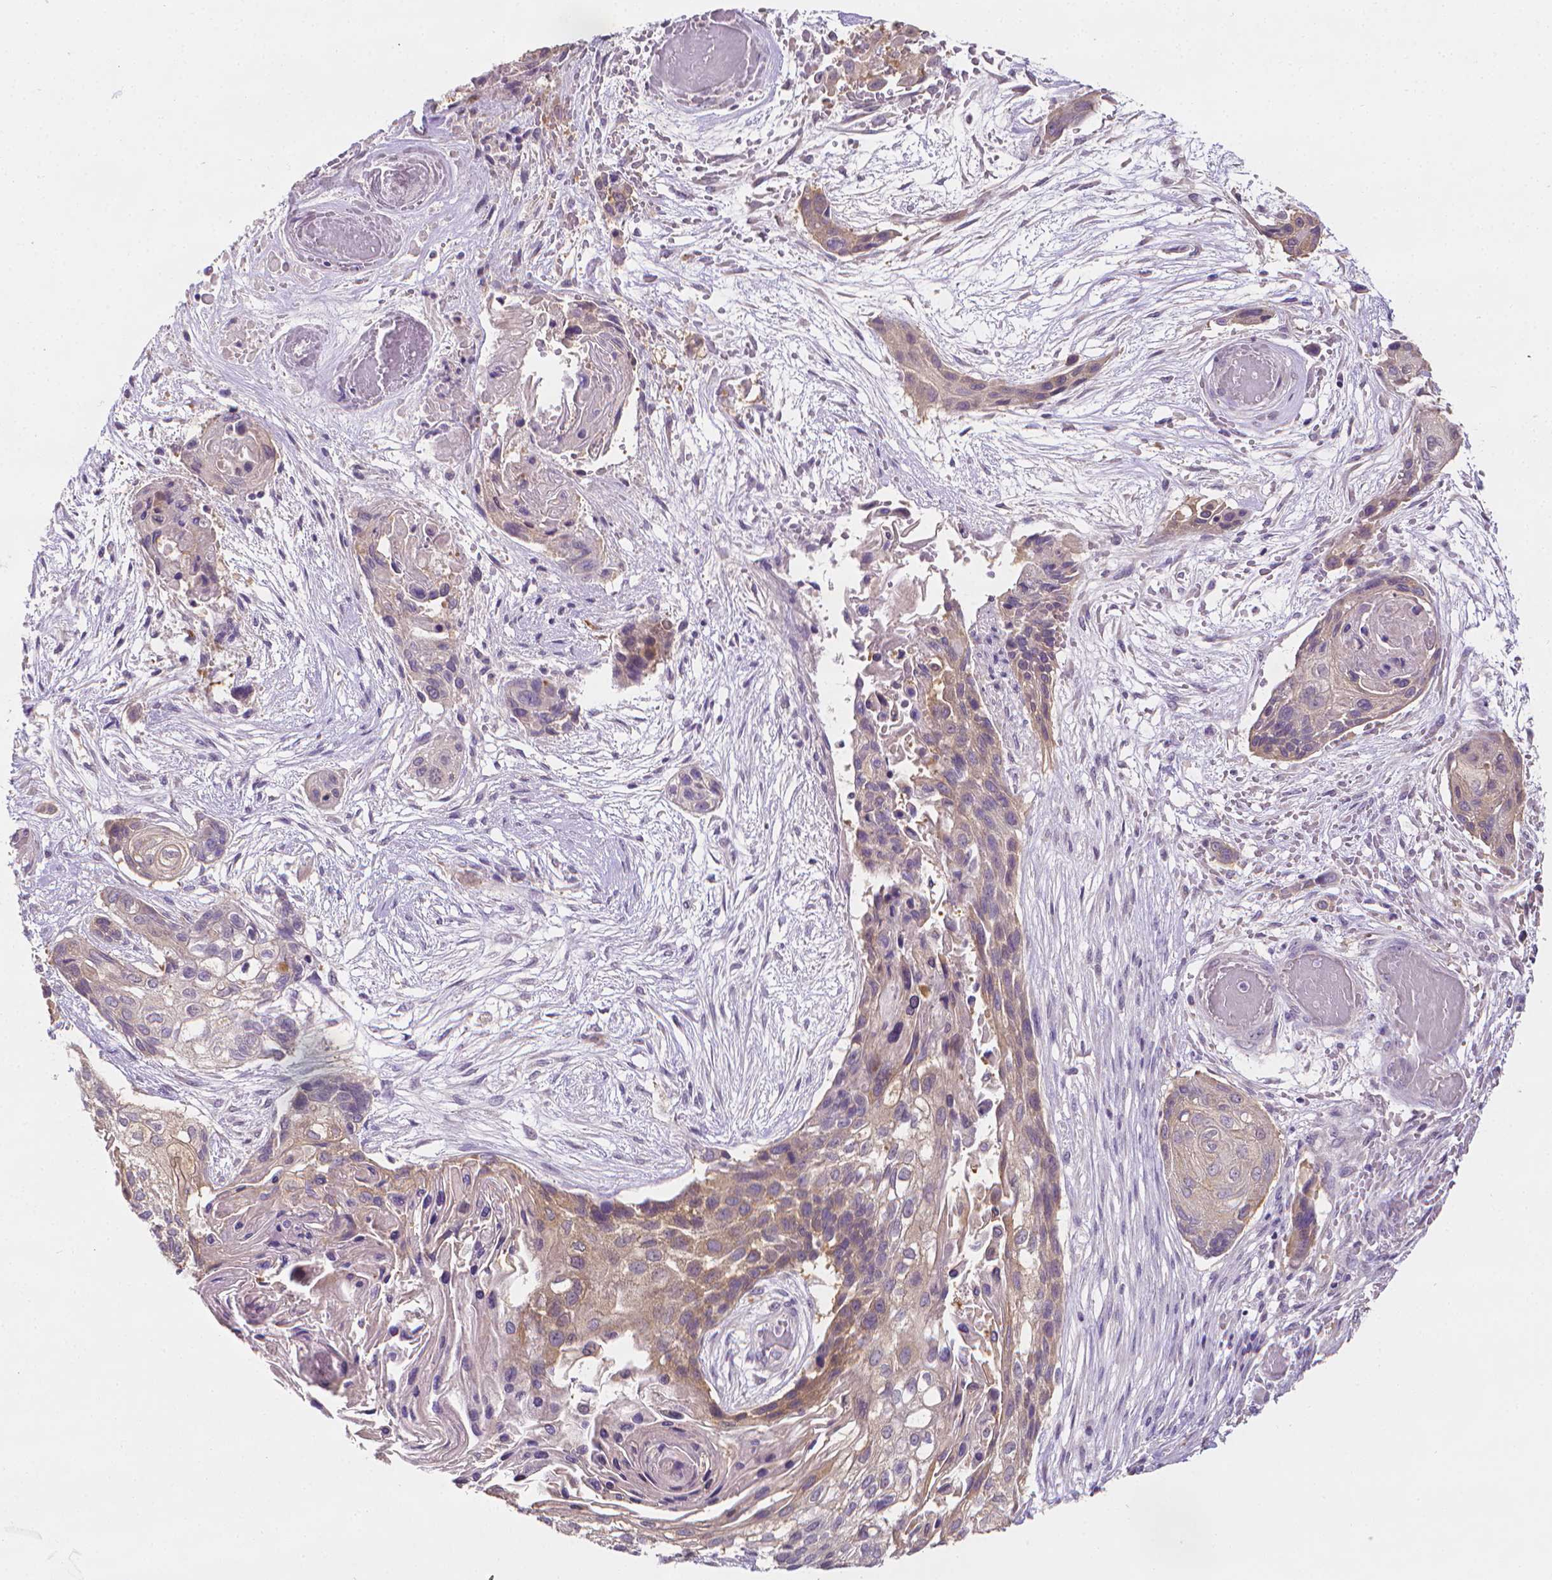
{"staining": {"intensity": "weak", "quantity": "<25%", "location": "cytoplasmic/membranous"}, "tissue": "lung cancer", "cell_type": "Tumor cells", "image_type": "cancer", "snomed": [{"axis": "morphology", "description": "Squamous cell carcinoma, NOS"}, {"axis": "topography", "description": "Lung"}], "caption": "High magnification brightfield microscopy of squamous cell carcinoma (lung) stained with DAB (brown) and counterstained with hematoxylin (blue): tumor cells show no significant staining.", "gene": "FASN", "patient": {"sex": "male", "age": 69}}